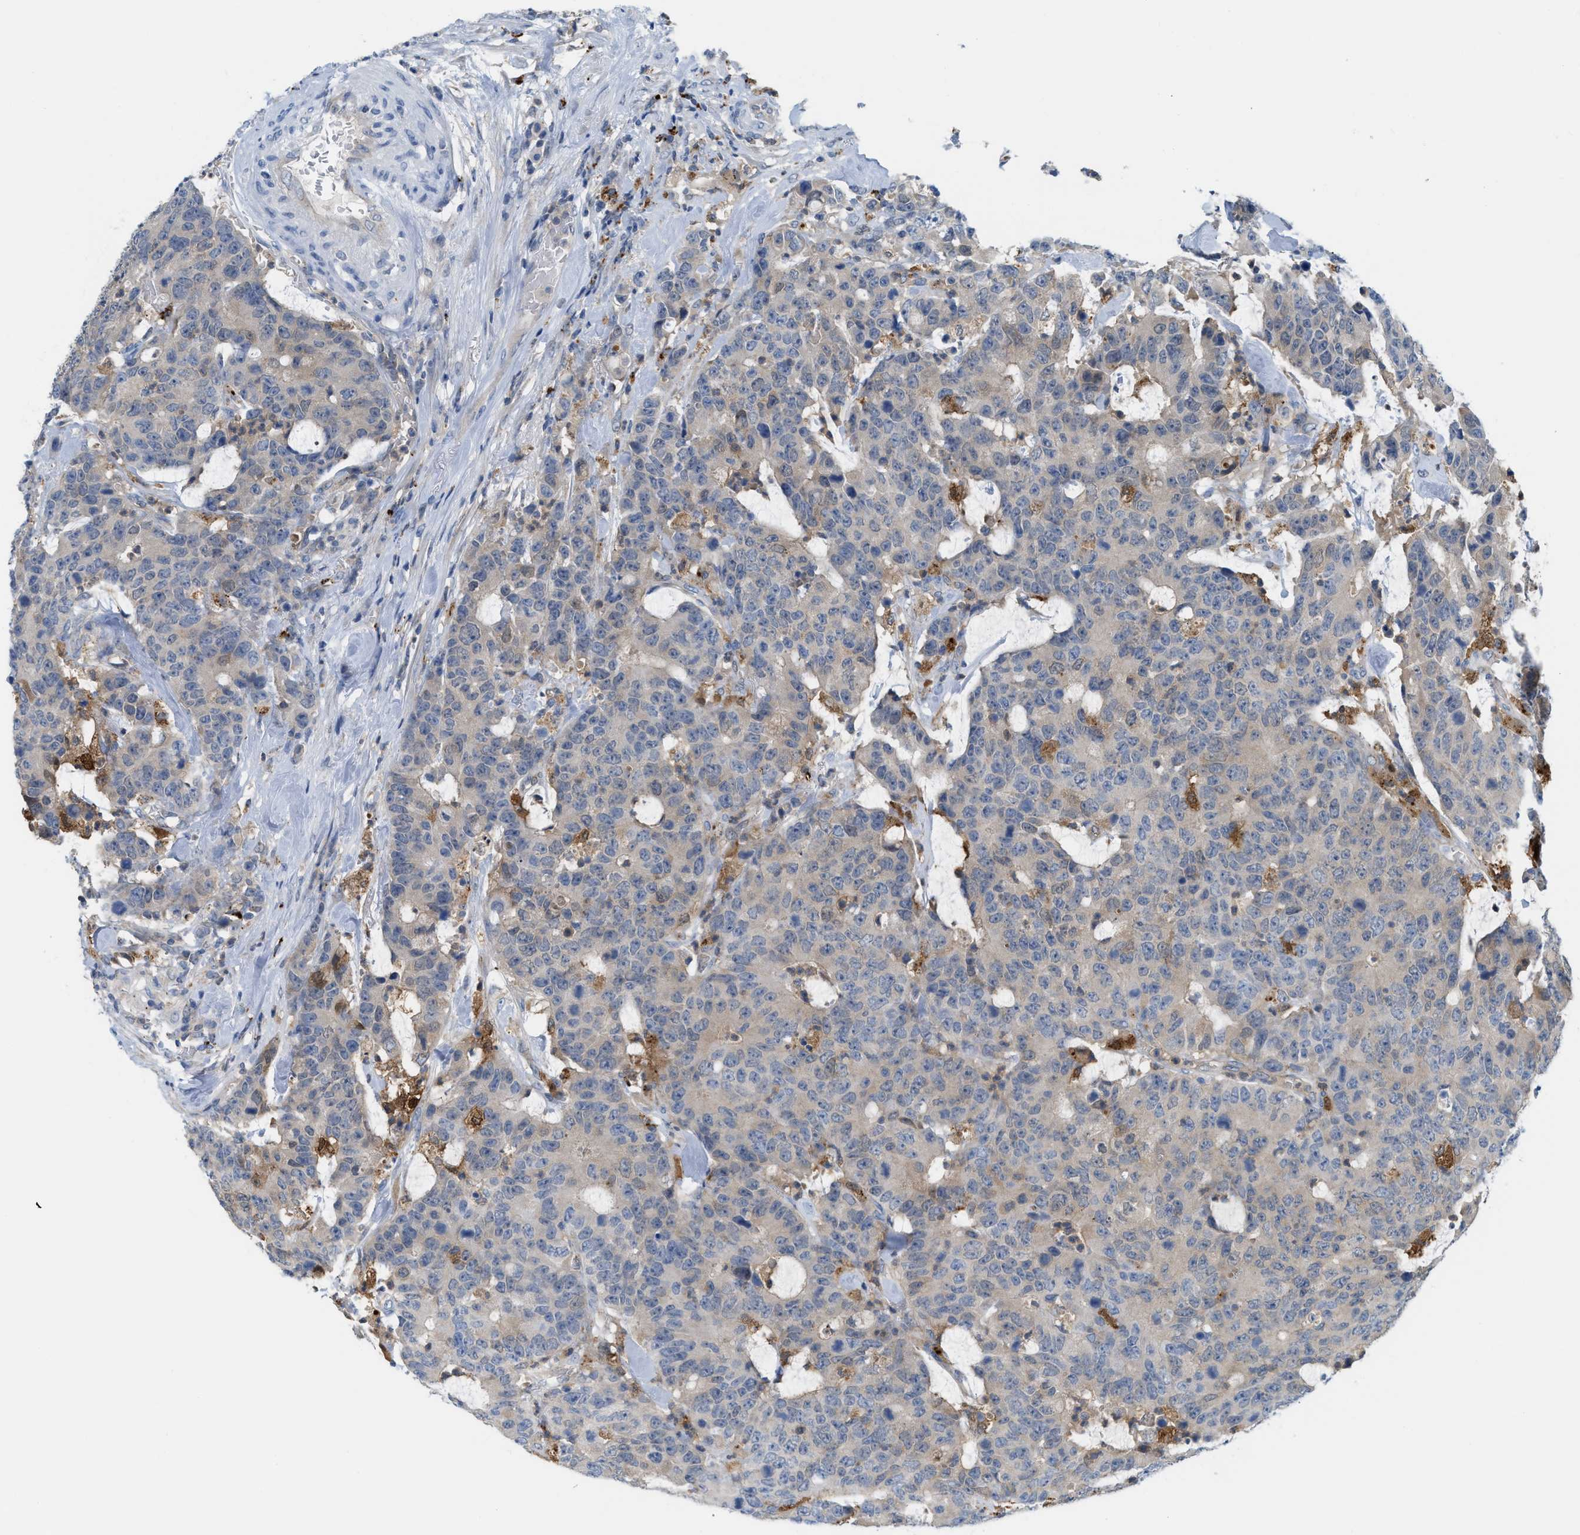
{"staining": {"intensity": "weak", "quantity": ">75%", "location": "cytoplasmic/membranous"}, "tissue": "colorectal cancer", "cell_type": "Tumor cells", "image_type": "cancer", "snomed": [{"axis": "morphology", "description": "Adenocarcinoma, NOS"}, {"axis": "topography", "description": "Colon"}], "caption": "A low amount of weak cytoplasmic/membranous positivity is identified in approximately >75% of tumor cells in colorectal cancer tissue.", "gene": "CSTB", "patient": {"sex": "female", "age": 86}}